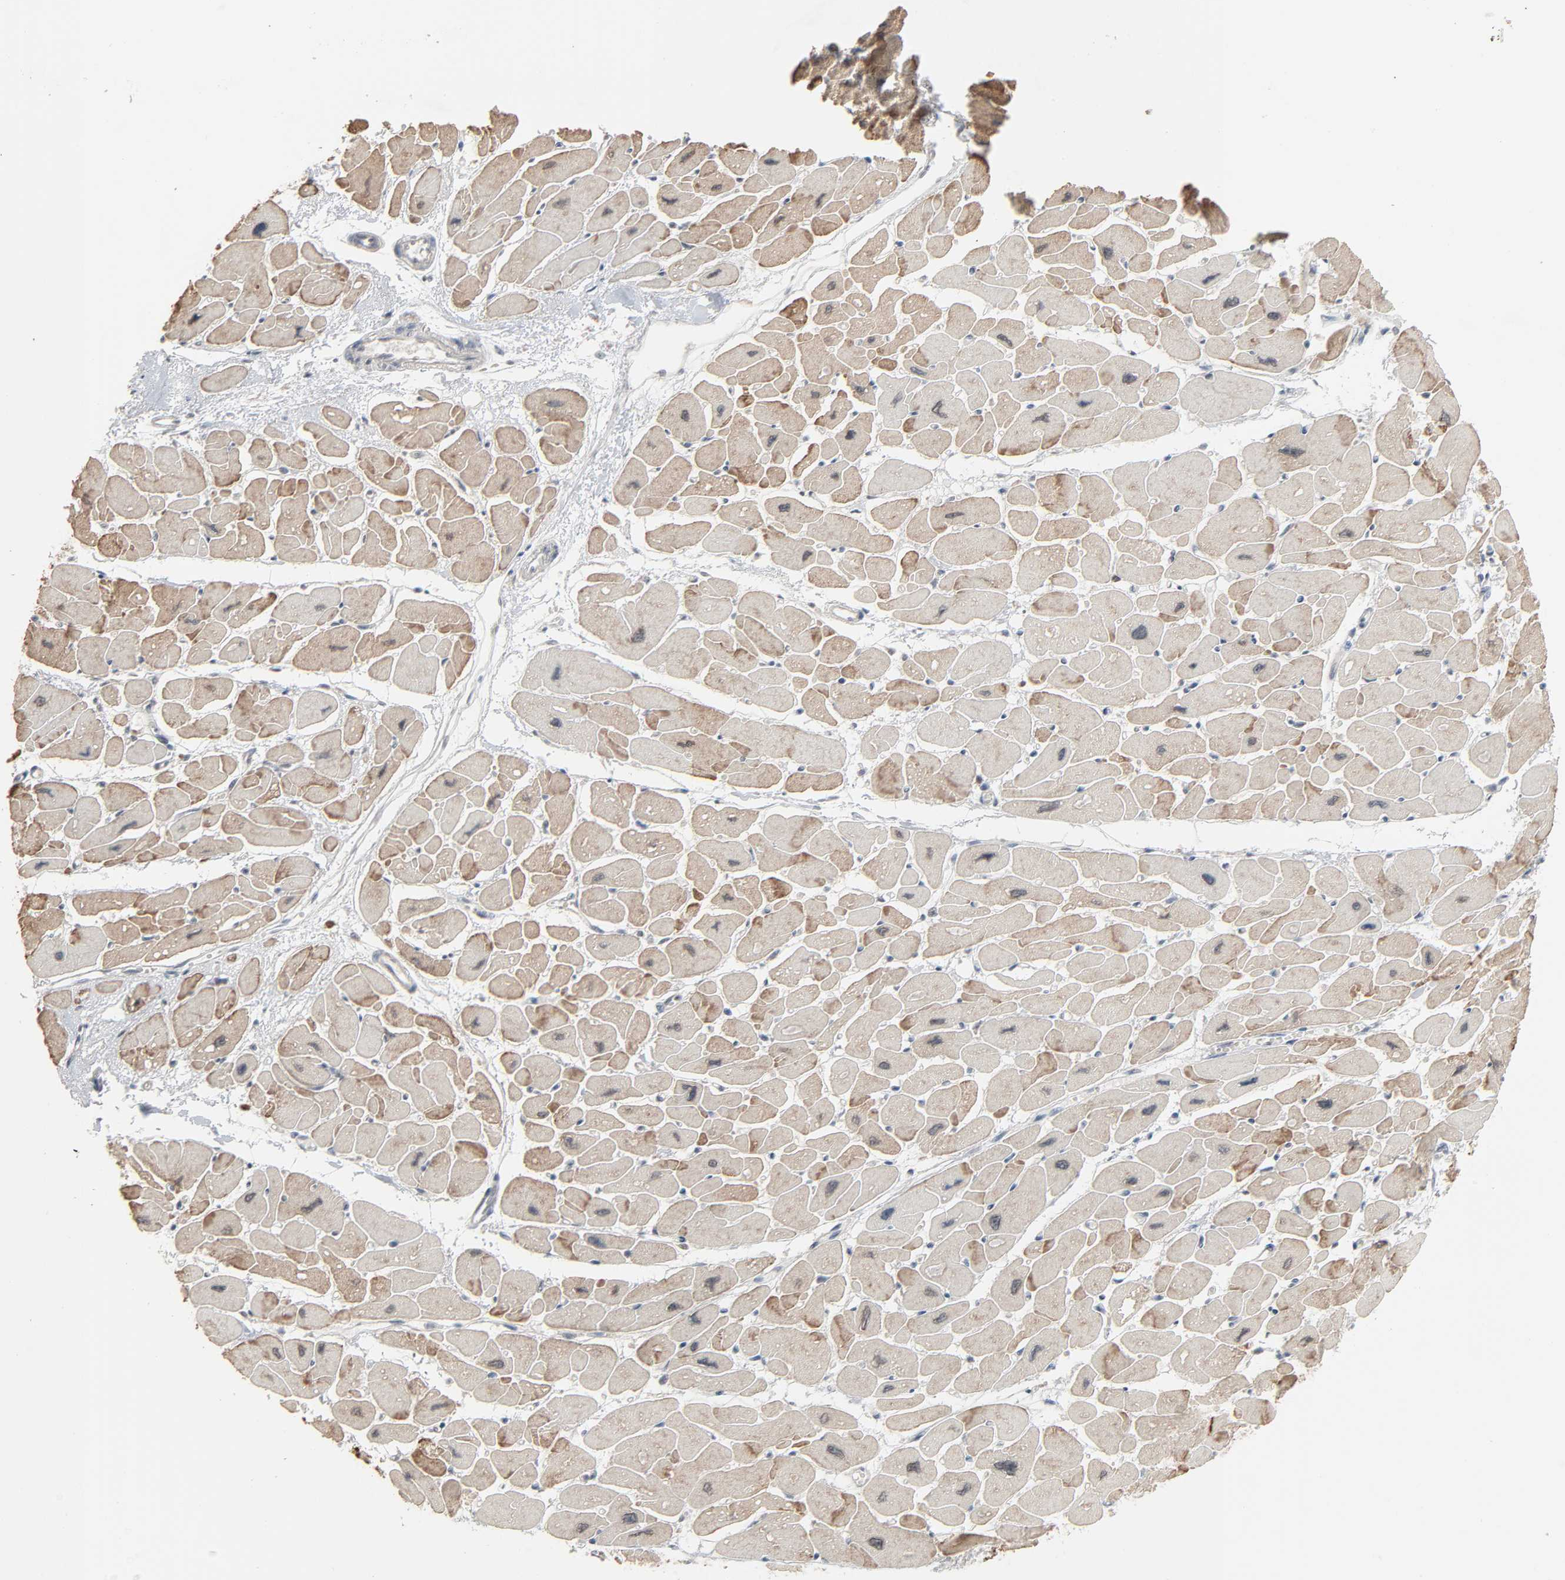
{"staining": {"intensity": "weak", "quantity": ">75%", "location": "cytoplasmic/membranous"}, "tissue": "heart muscle", "cell_type": "Cardiomyocytes", "image_type": "normal", "snomed": [{"axis": "morphology", "description": "Normal tissue, NOS"}, {"axis": "topography", "description": "Heart"}], "caption": "A photomicrograph showing weak cytoplasmic/membranous staining in approximately >75% of cardiomyocytes in benign heart muscle, as visualized by brown immunohistochemical staining.", "gene": "DOCK8", "patient": {"sex": "female", "age": 54}}